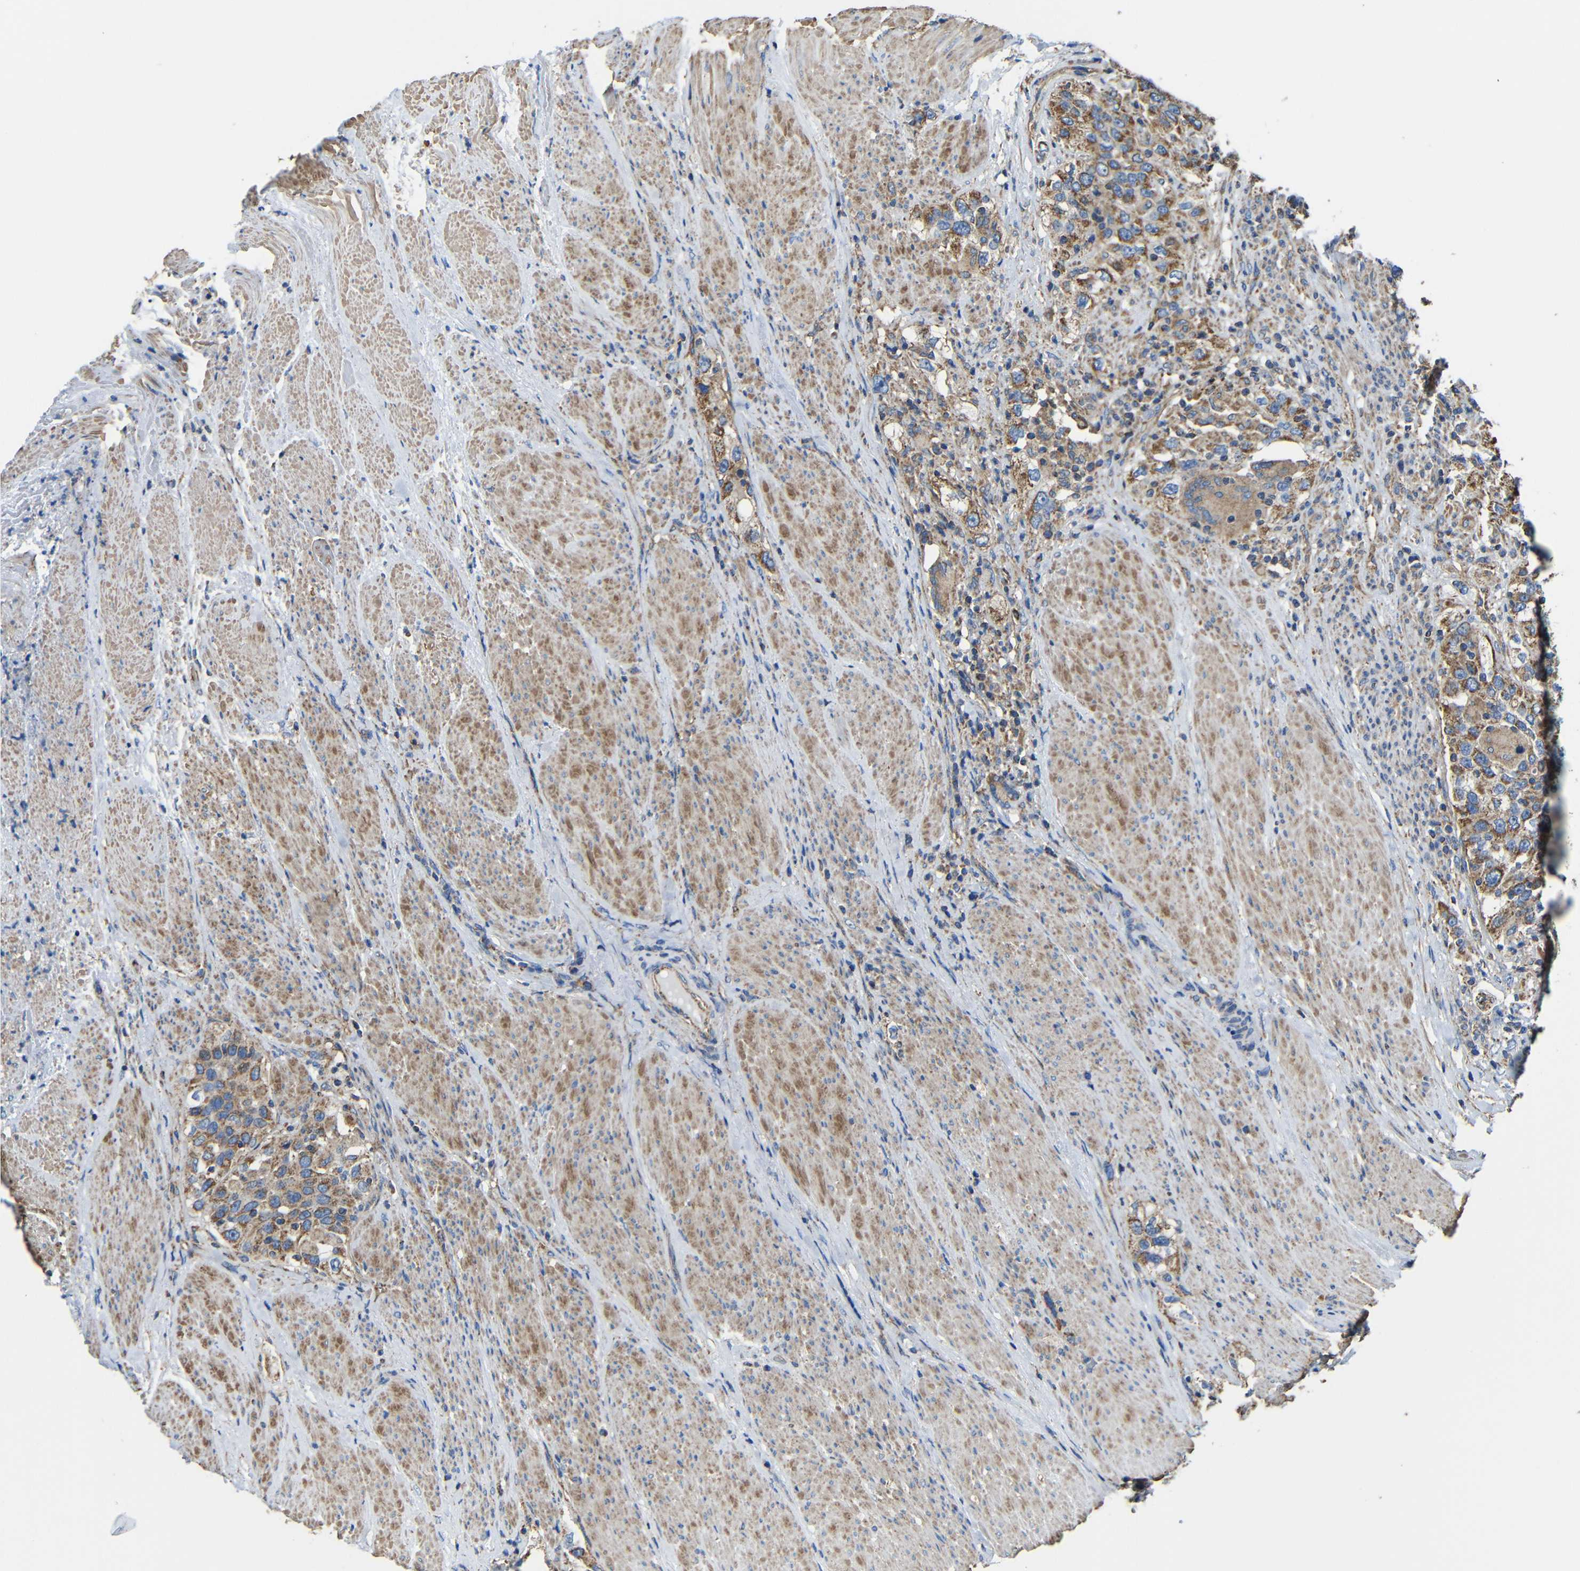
{"staining": {"intensity": "strong", "quantity": ">75%", "location": "cytoplasmic/membranous"}, "tissue": "urothelial cancer", "cell_type": "Tumor cells", "image_type": "cancer", "snomed": [{"axis": "morphology", "description": "Urothelial carcinoma, High grade"}, {"axis": "topography", "description": "Urinary bladder"}], "caption": "A high-resolution micrograph shows immunohistochemistry (IHC) staining of urothelial carcinoma (high-grade), which demonstrates strong cytoplasmic/membranous expression in about >75% of tumor cells. Using DAB (3,3'-diaminobenzidine) (brown) and hematoxylin (blue) stains, captured at high magnification using brightfield microscopy.", "gene": "INTS6L", "patient": {"sex": "female", "age": 80}}